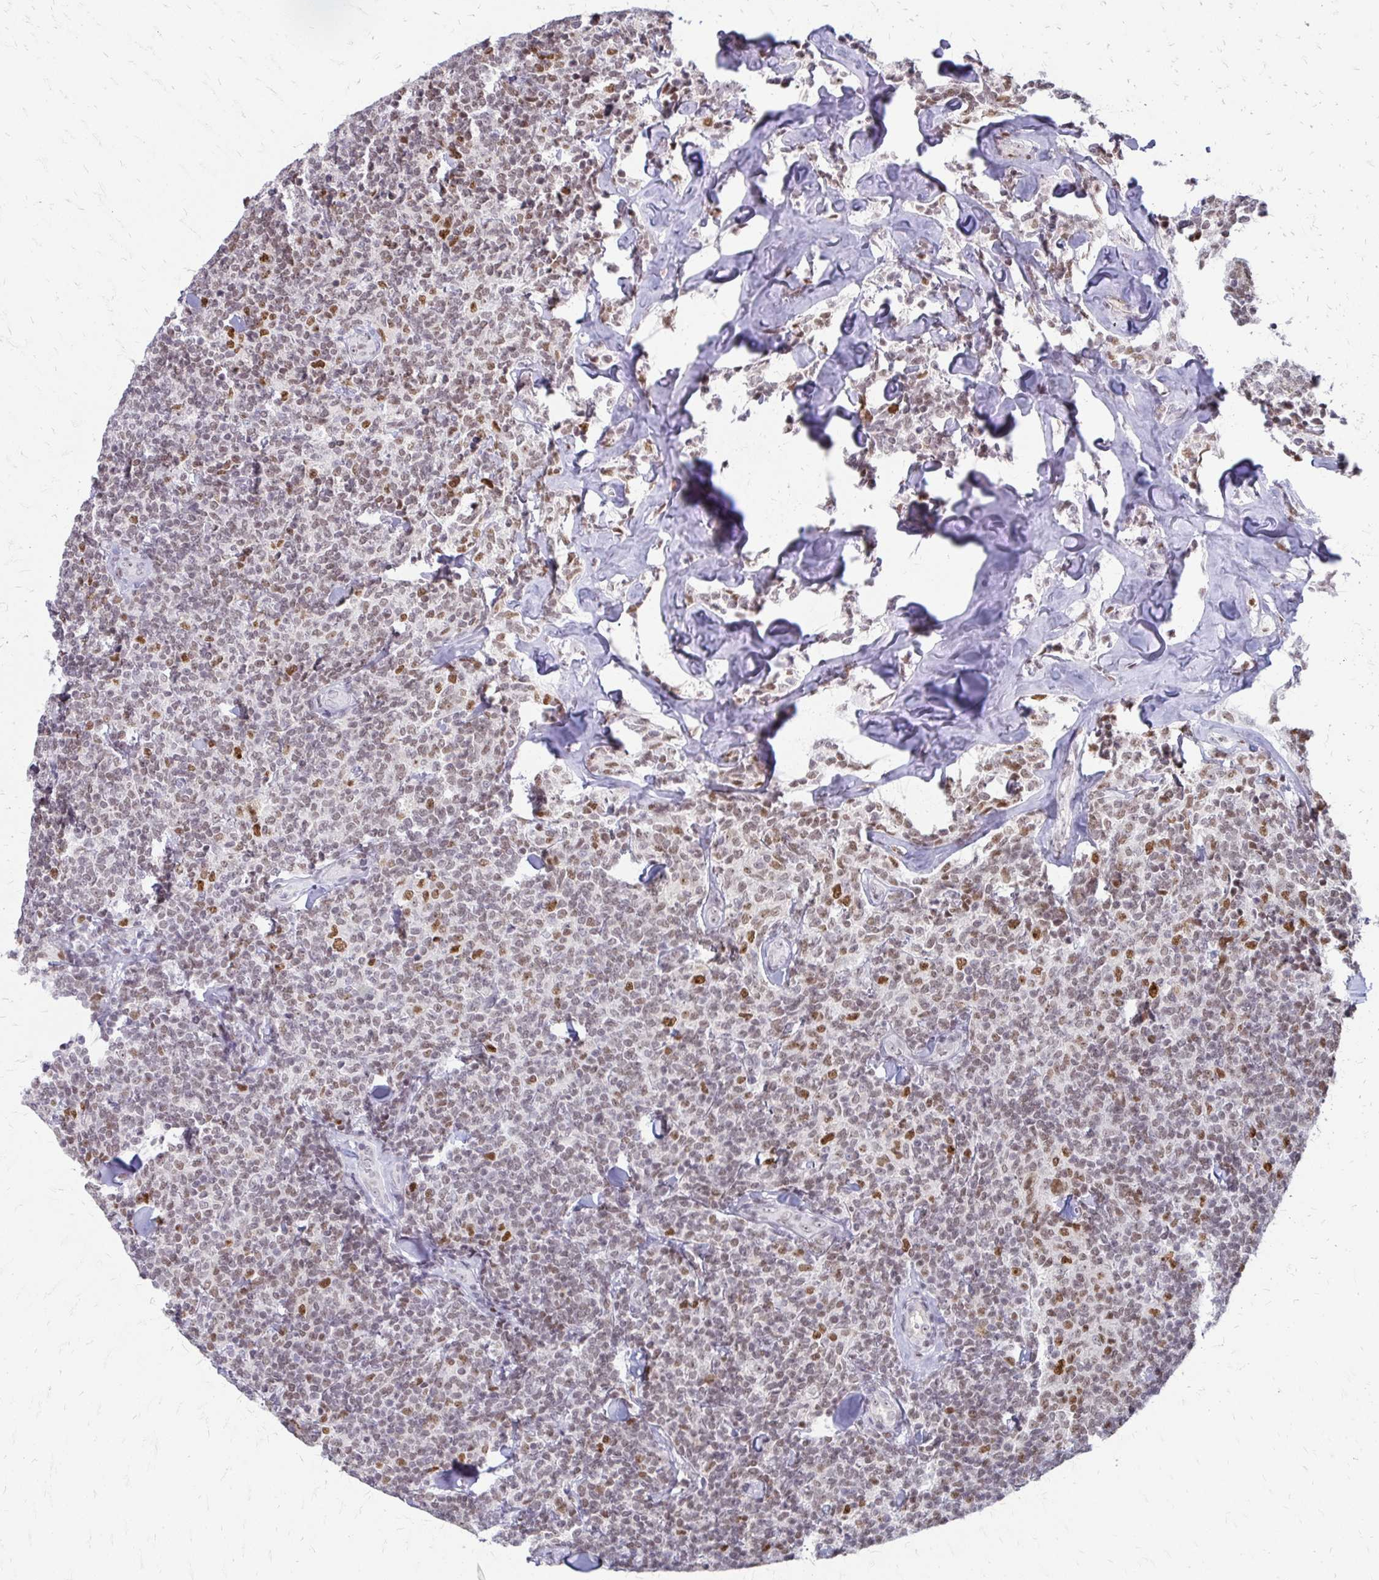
{"staining": {"intensity": "moderate", "quantity": "25%-75%", "location": "nuclear"}, "tissue": "lymphoma", "cell_type": "Tumor cells", "image_type": "cancer", "snomed": [{"axis": "morphology", "description": "Malignant lymphoma, non-Hodgkin's type, Low grade"}, {"axis": "topography", "description": "Lymph node"}], "caption": "Lymphoma stained for a protein (brown) shows moderate nuclear positive expression in about 25%-75% of tumor cells.", "gene": "EED", "patient": {"sex": "female", "age": 56}}